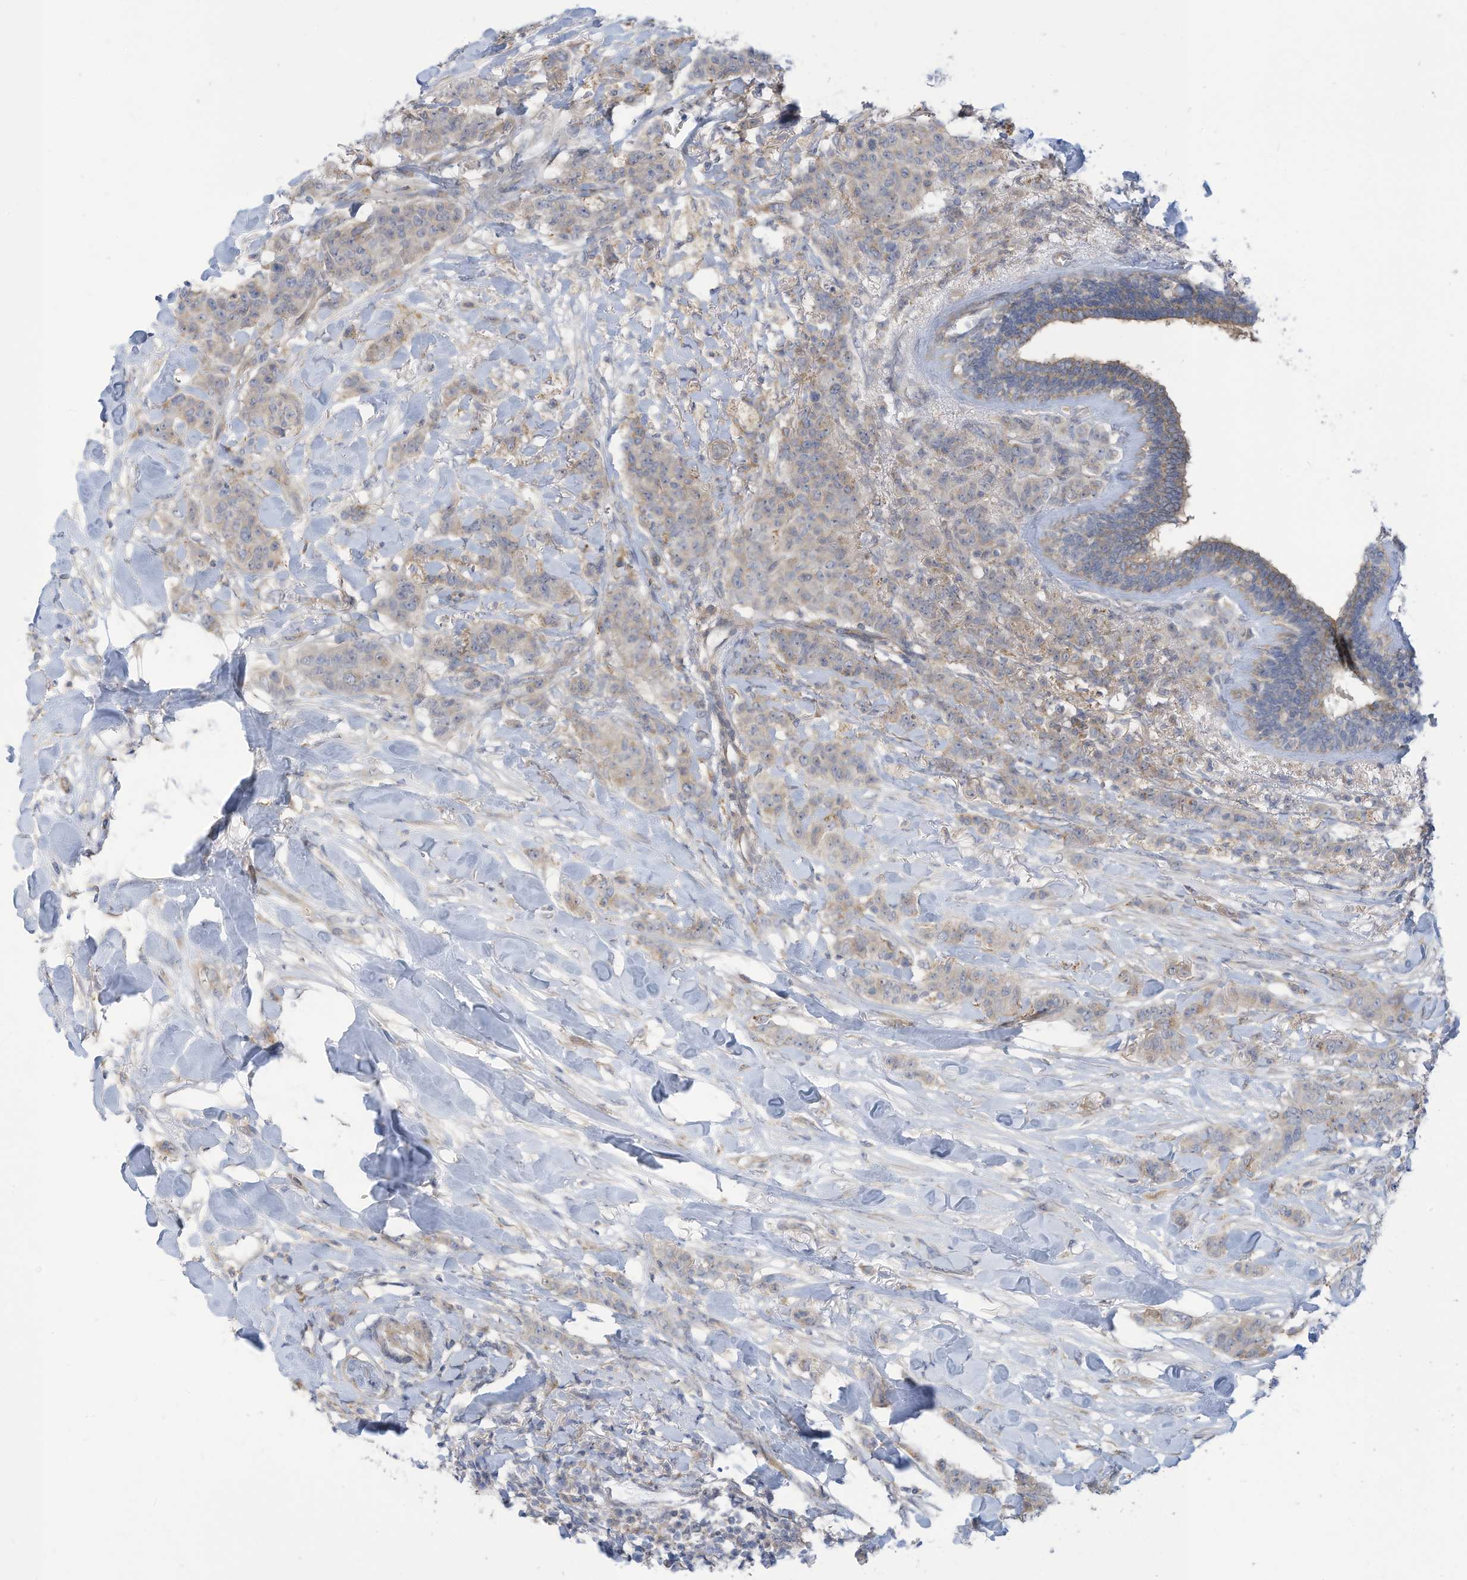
{"staining": {"intensity": "negative", "quantity": "none", "location": "none"}, "tissue": "breast cancer", "cell_type": "Tumor cells", "image_type": "cancer", "snomed": [{"axis": "morphology", "description": "Duct carcinoma"}, {"axis": "topography", "description": "Breast"}], "caption": "An immunohistochemistry (IHC) histopathology image of invasive ductal carcinoma (breast) is shown. There is no staining in tumor cells of invasive ductal carcinoma (breast). (Immunohistochemistry (ihc), brightfield microscopy, high magnification).", "gene": "ADAT2", "patient": {"sex": "female", "age": 40}}